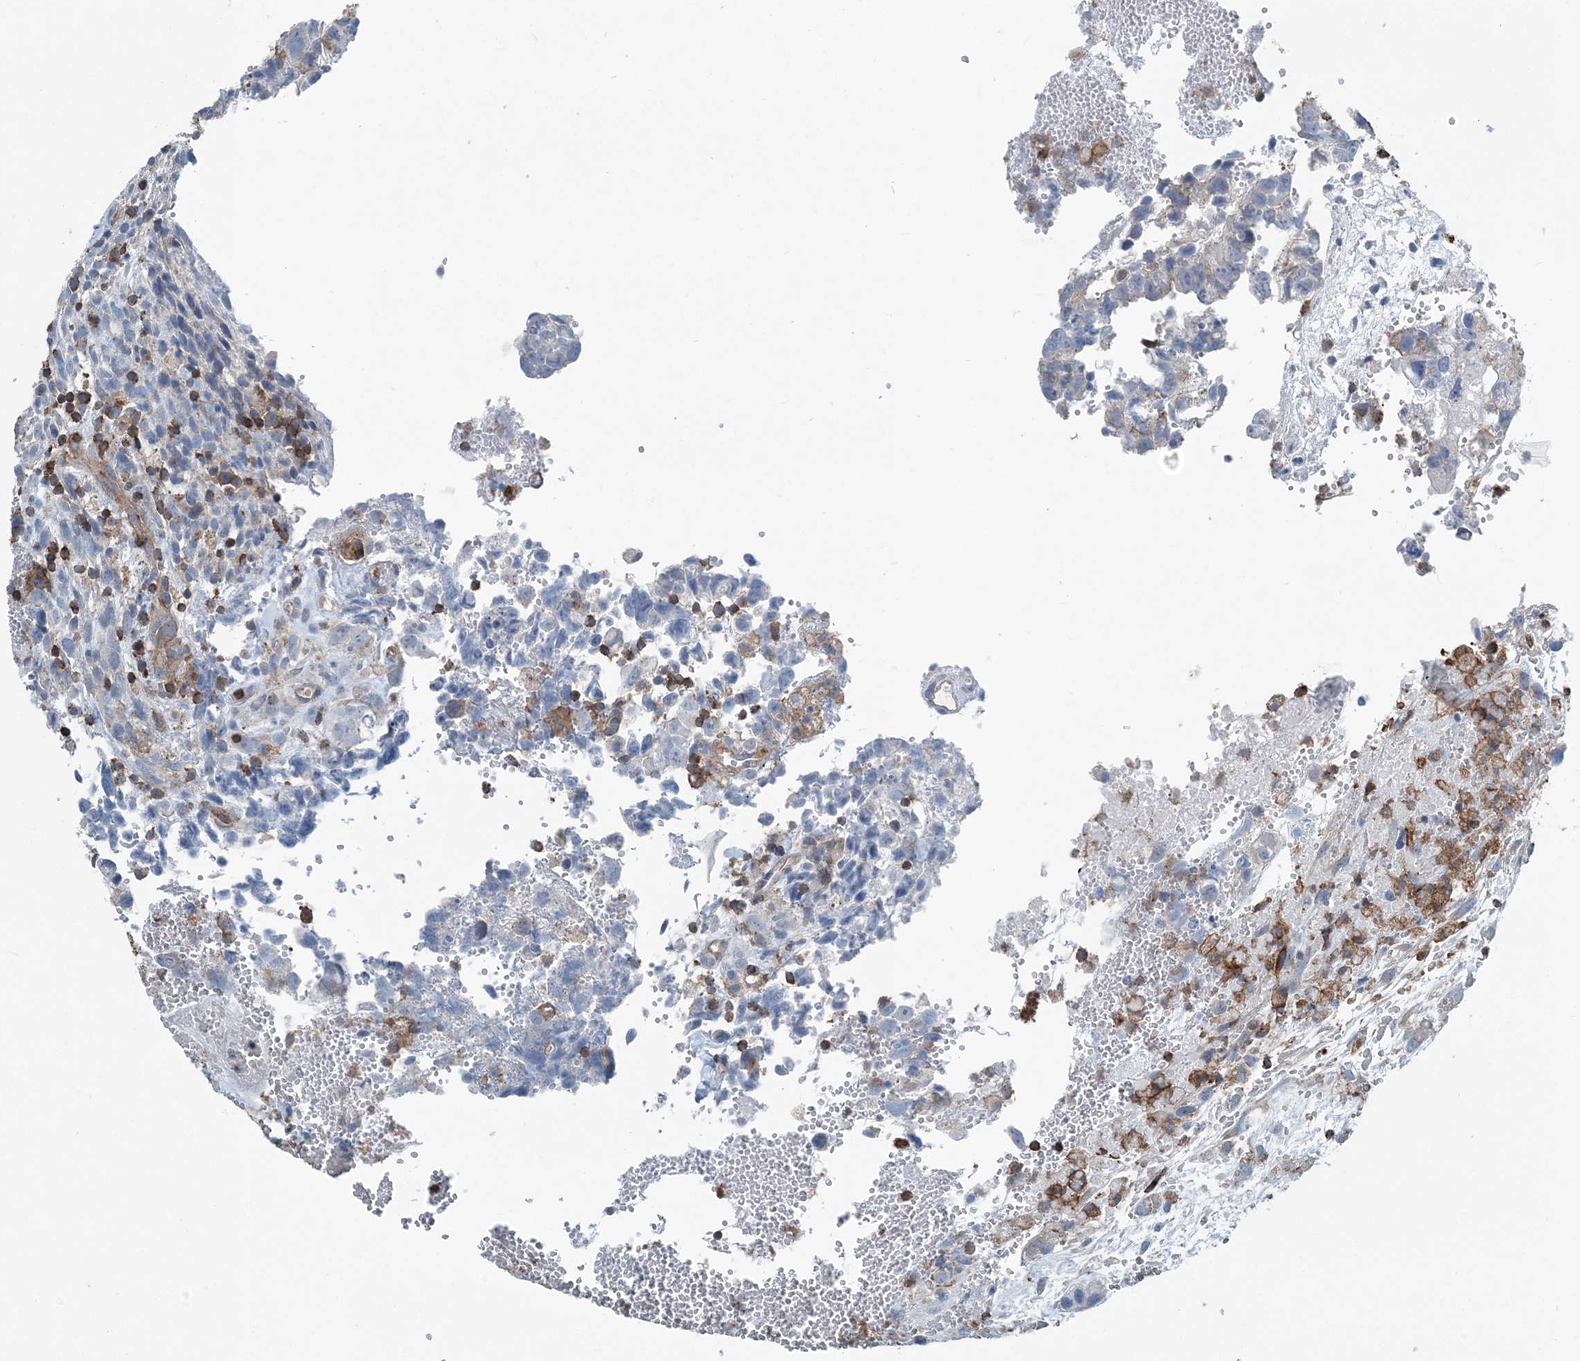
{"staining": {"intensity": "negative", "quantity": "none", "location": "none"}, "tissue": "testis cancer", "cell_type": "Tumor cells", "image_type": "cancer", "snomed": [{"axis": "morphology", "description": "Carcinoma, Embryonal, NOS"}, {"axis": "topography", "description": "Testis"}], "caption": "This micrograph is of embryonal carcinoma (testis) stained with IHC to label a protein in brown with the nuclei are counter-stained blue. There is no expression in tumor cells.", "gene": "CFL1", "patient": {"sex": "male", "age": 37}}